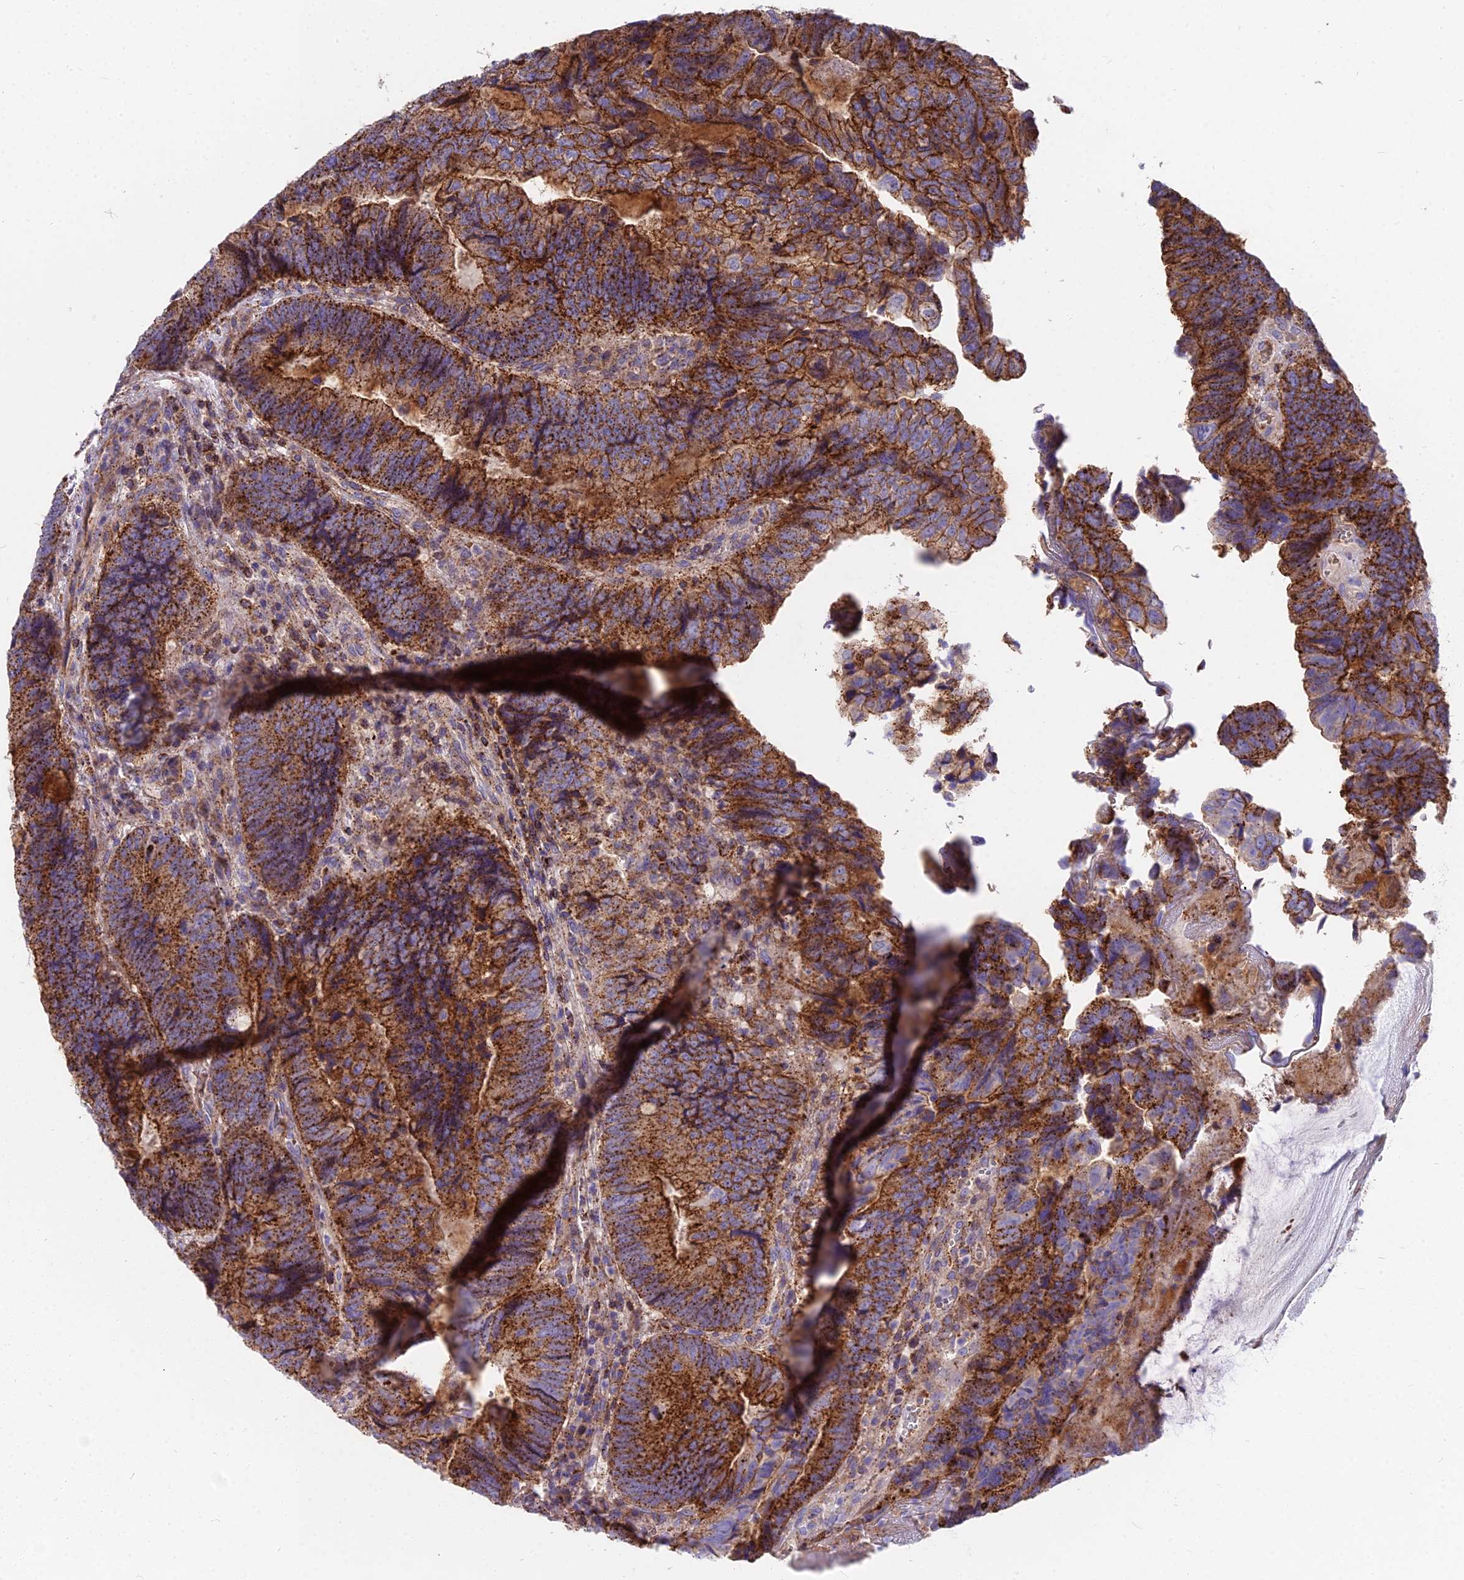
{"staining": {"intensity": "strong", "quantity": ">75%", "location": "cytoplasmic/membranous"}, "tissue": "colorectal cancer", "cell_type": "Tumor cells", "image_type": "cancer", "snomed": [{"axis": "morphology", "description": "Adenocarcinoma, NOS"}, {"axis": "topography", "description": "Colon"}], "caption": "This micrograph exhibits immunohistochemistry (IHC) staining of human adenocarcinoma (colorectal), with high strong cytoplasmic/membranous staining in about >75% of tumor cells.", "gene": "FRMPD1", "patient": {"sex": "female", "age": 67}}